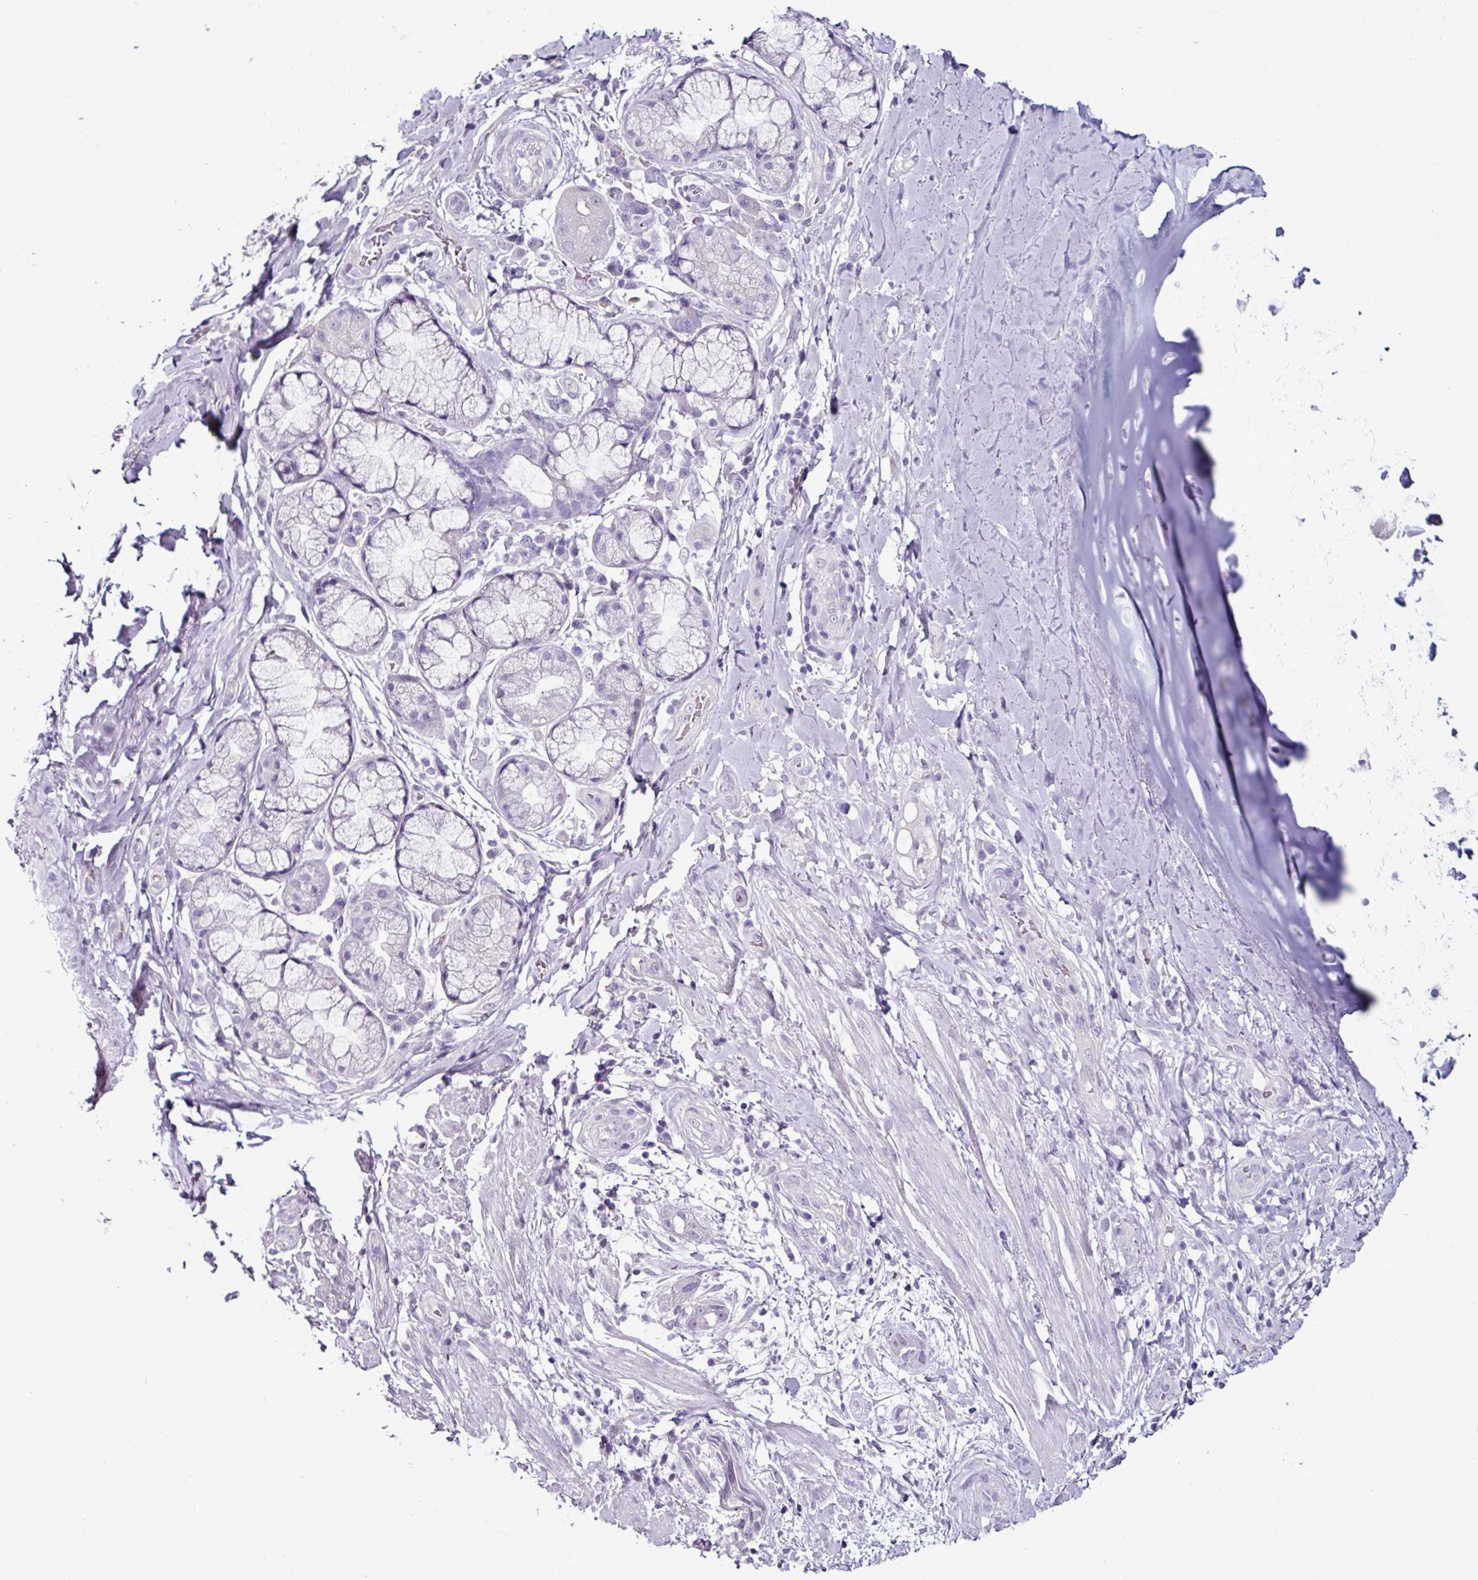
{"staining": {"intensity": "negative", "quantity": "none", "location": "none"}, "tissue": "adipose tissue", "cell_type": "Adipocytes", "image_type": "normal", "snomed": [{"axis": "morphology", "description": "Normal tissue, NOS"}, {"axis": "morphology", "description": "Squamous cell carcinoma, NOS"}, {"axis": "topography", "description": "Bronchus"}, {"axis": "topography", "description": "Lung"}], "caption": "Image shows no protein staining in adipocytes of benign adipose tissue. (Immunohistochemistry, brightfield microscopy, high magnification).", "gene": "GLP2R", "patient": {"sex": "female", "age": 70}}